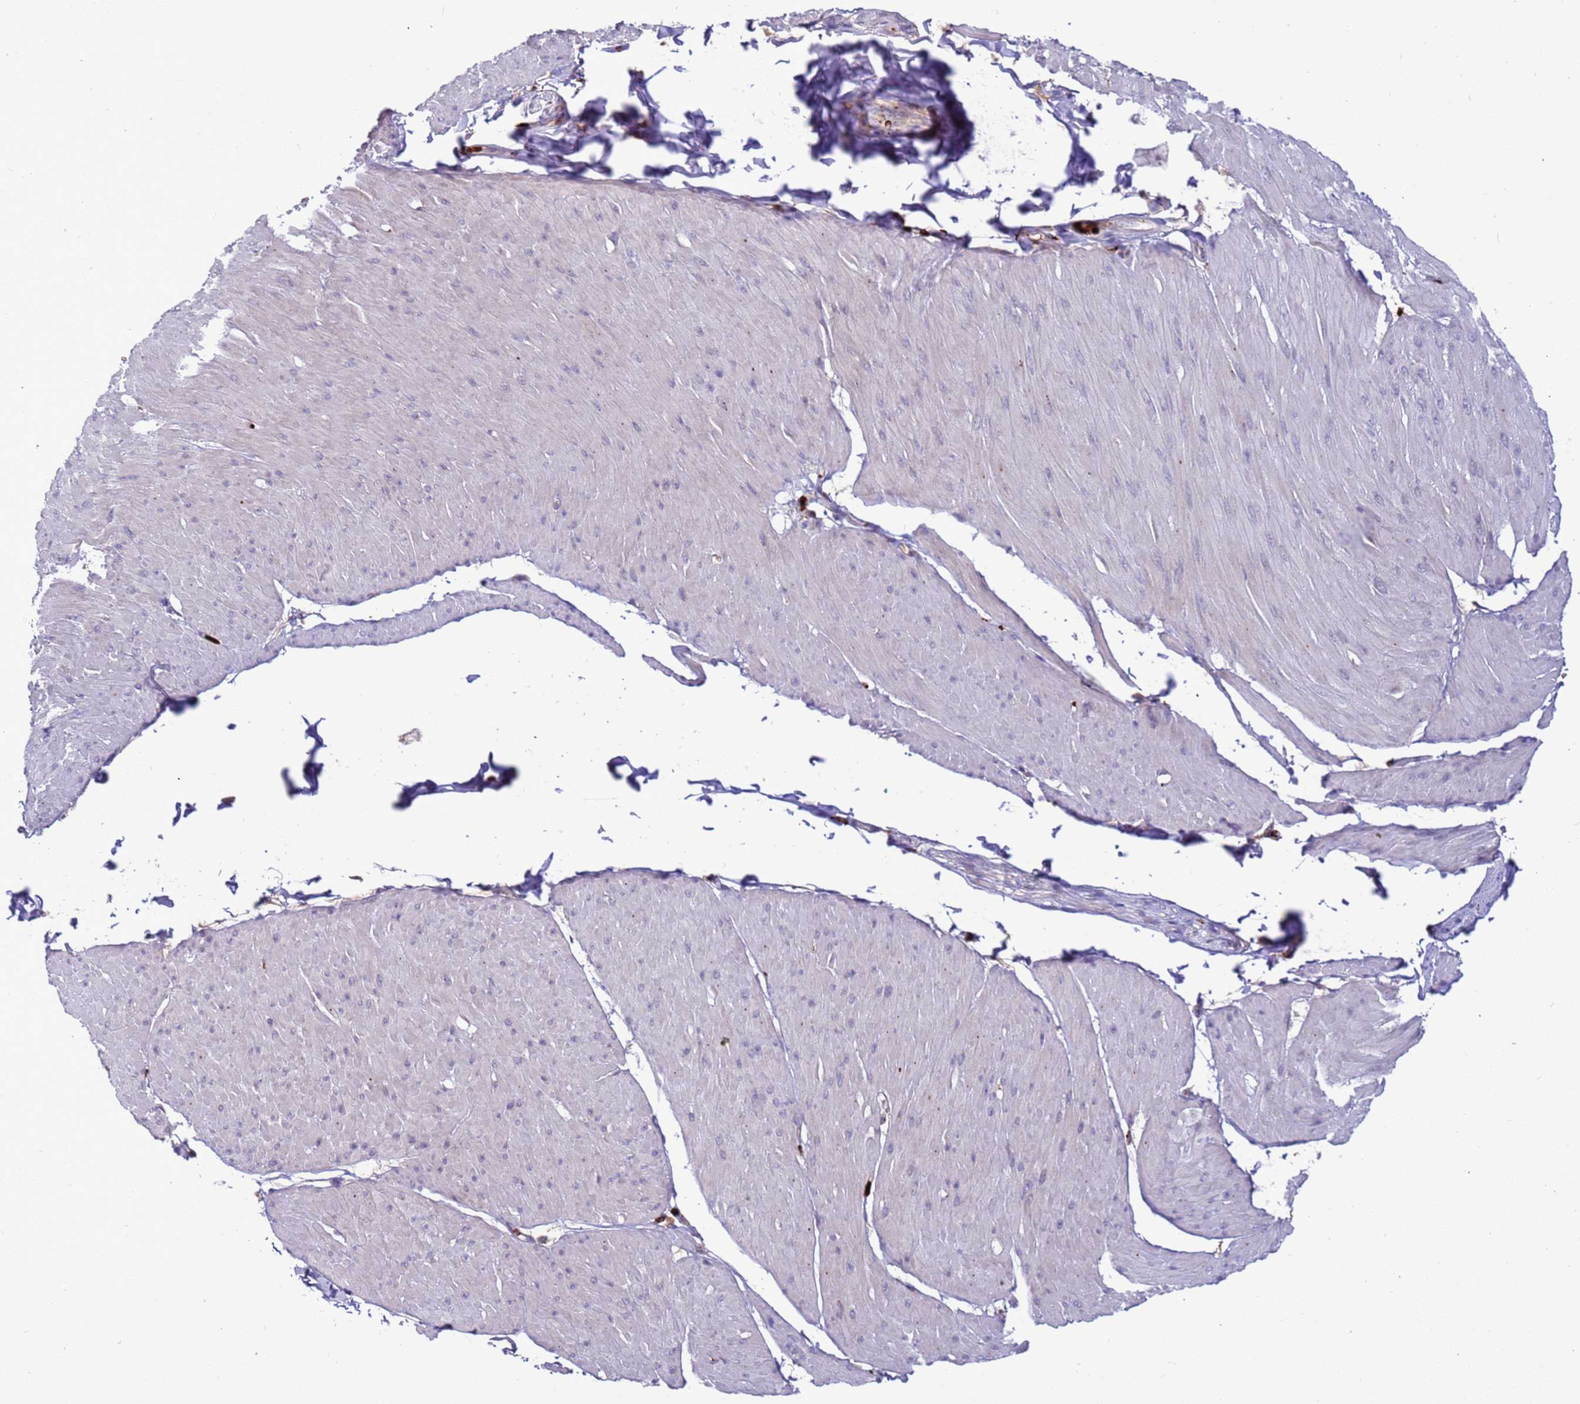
{"staining": {"intensity": "weak", "quantity": "25%-75%", "location": "cytoplasmic/membranous"}, "tissue": "smooth muscle", "cell_type": "Smooth muscle cells", "image_type": "normal", "snomed": [{"axis": "morphology", "description": "Urothelial carcinoma, High grade"}, {"axis": "topography", "description": "Urinary bladder"}], "caption": "Immunohistochemical staining of normal smooth muscle exhibits 25%-75% levels of weak cytoplasmic/membranous protein expression in approximately 25%-75% of smooth muscle cells.", "gene": "VPS36", "patient": {"sex": "male", "age": 46}}